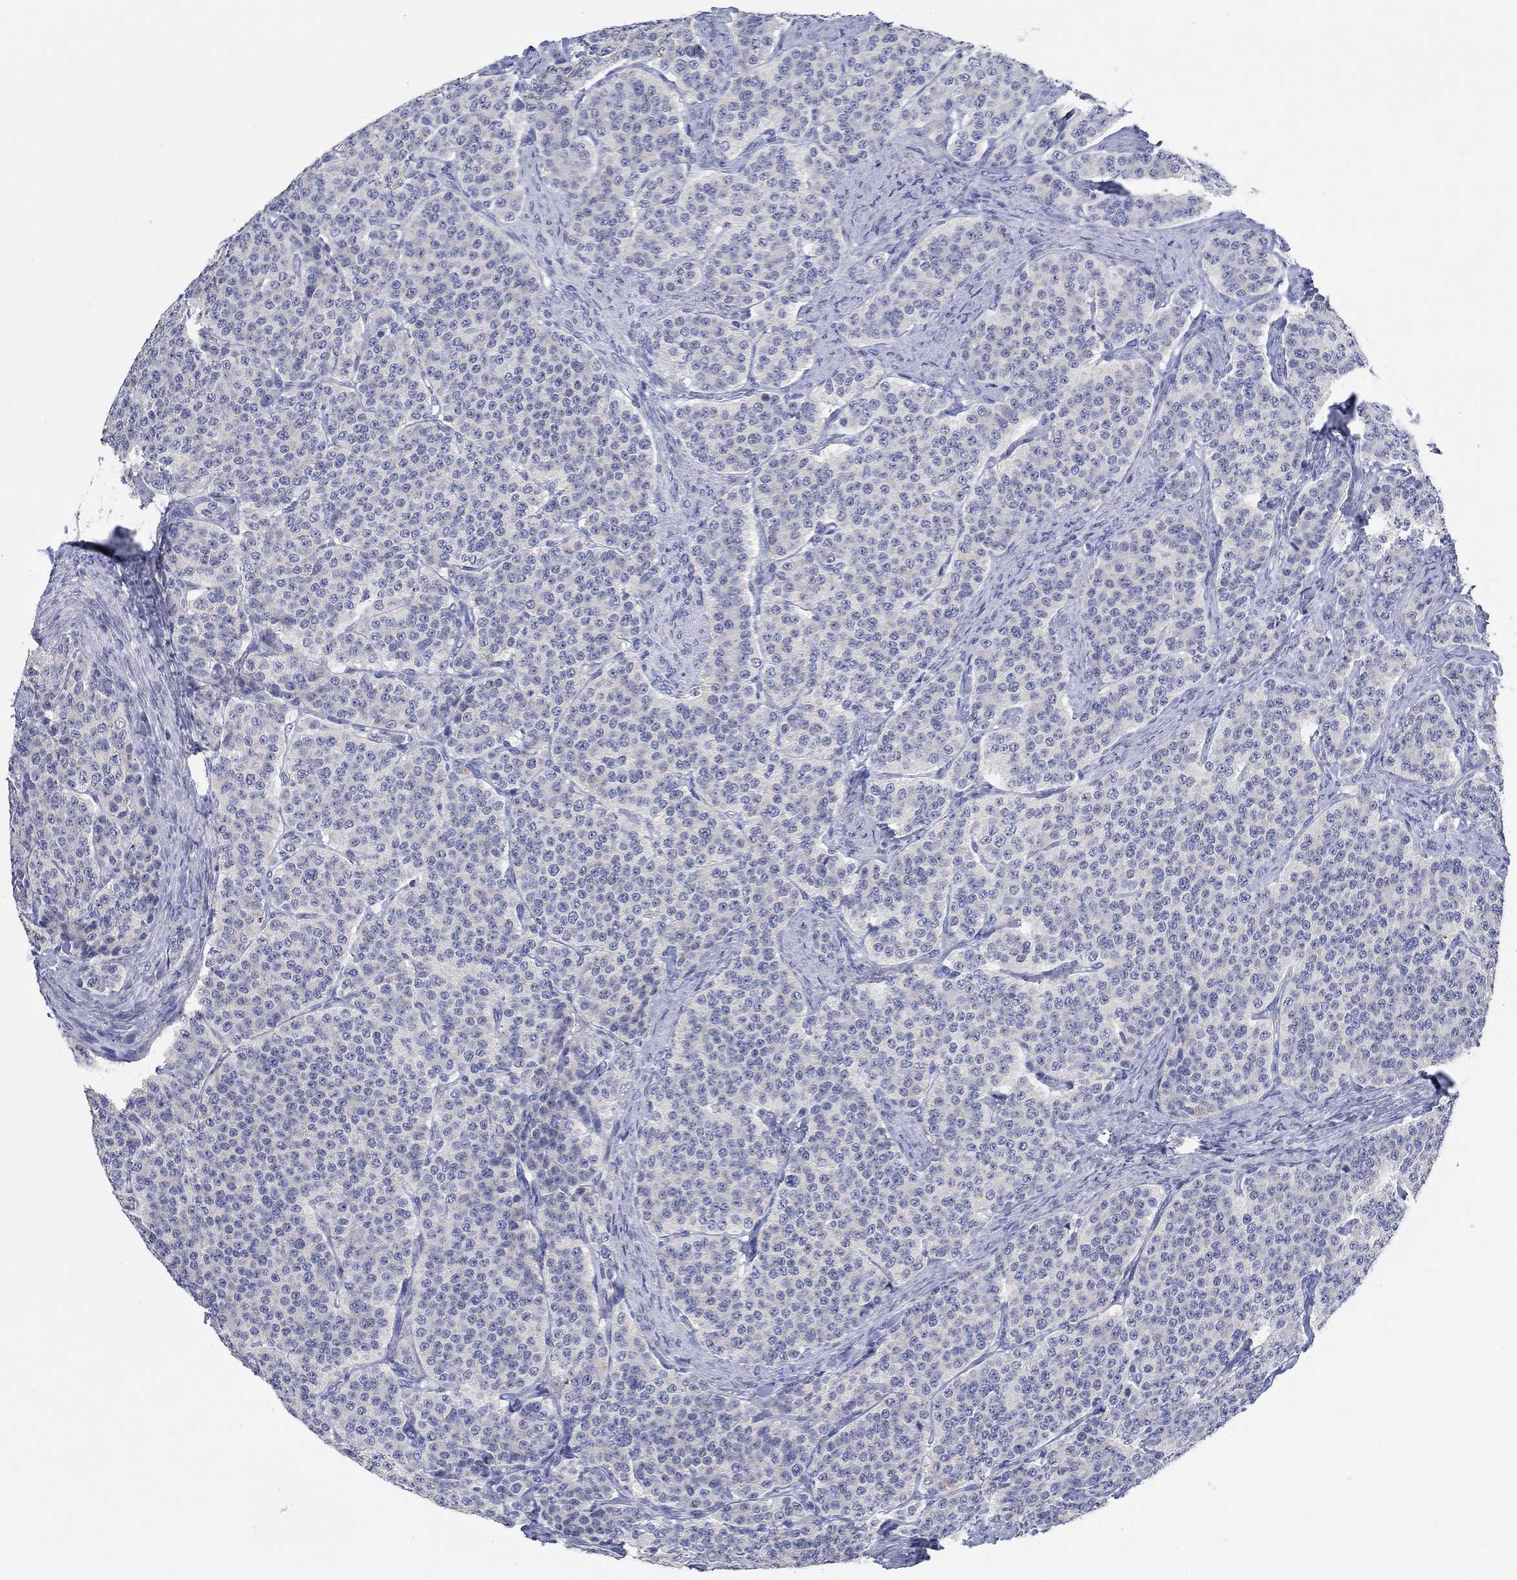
{"staining": {"intensity": "negative", "quantity": "none", "location": "none"}, "tissue": "carcinoid", "cell_type": "Tumor cells", "image_type": "cancer", "snomed": [{"axis": "morphology", "description": "Carcinoid, malignant, NOS"}, {"axis": "topography", "description": "Small intestine"}], "caption": "Tumor cells show no significant expression in carcinoid.", "gene": "GRIA3", "patient": {"sex": "female", "age": 58}}